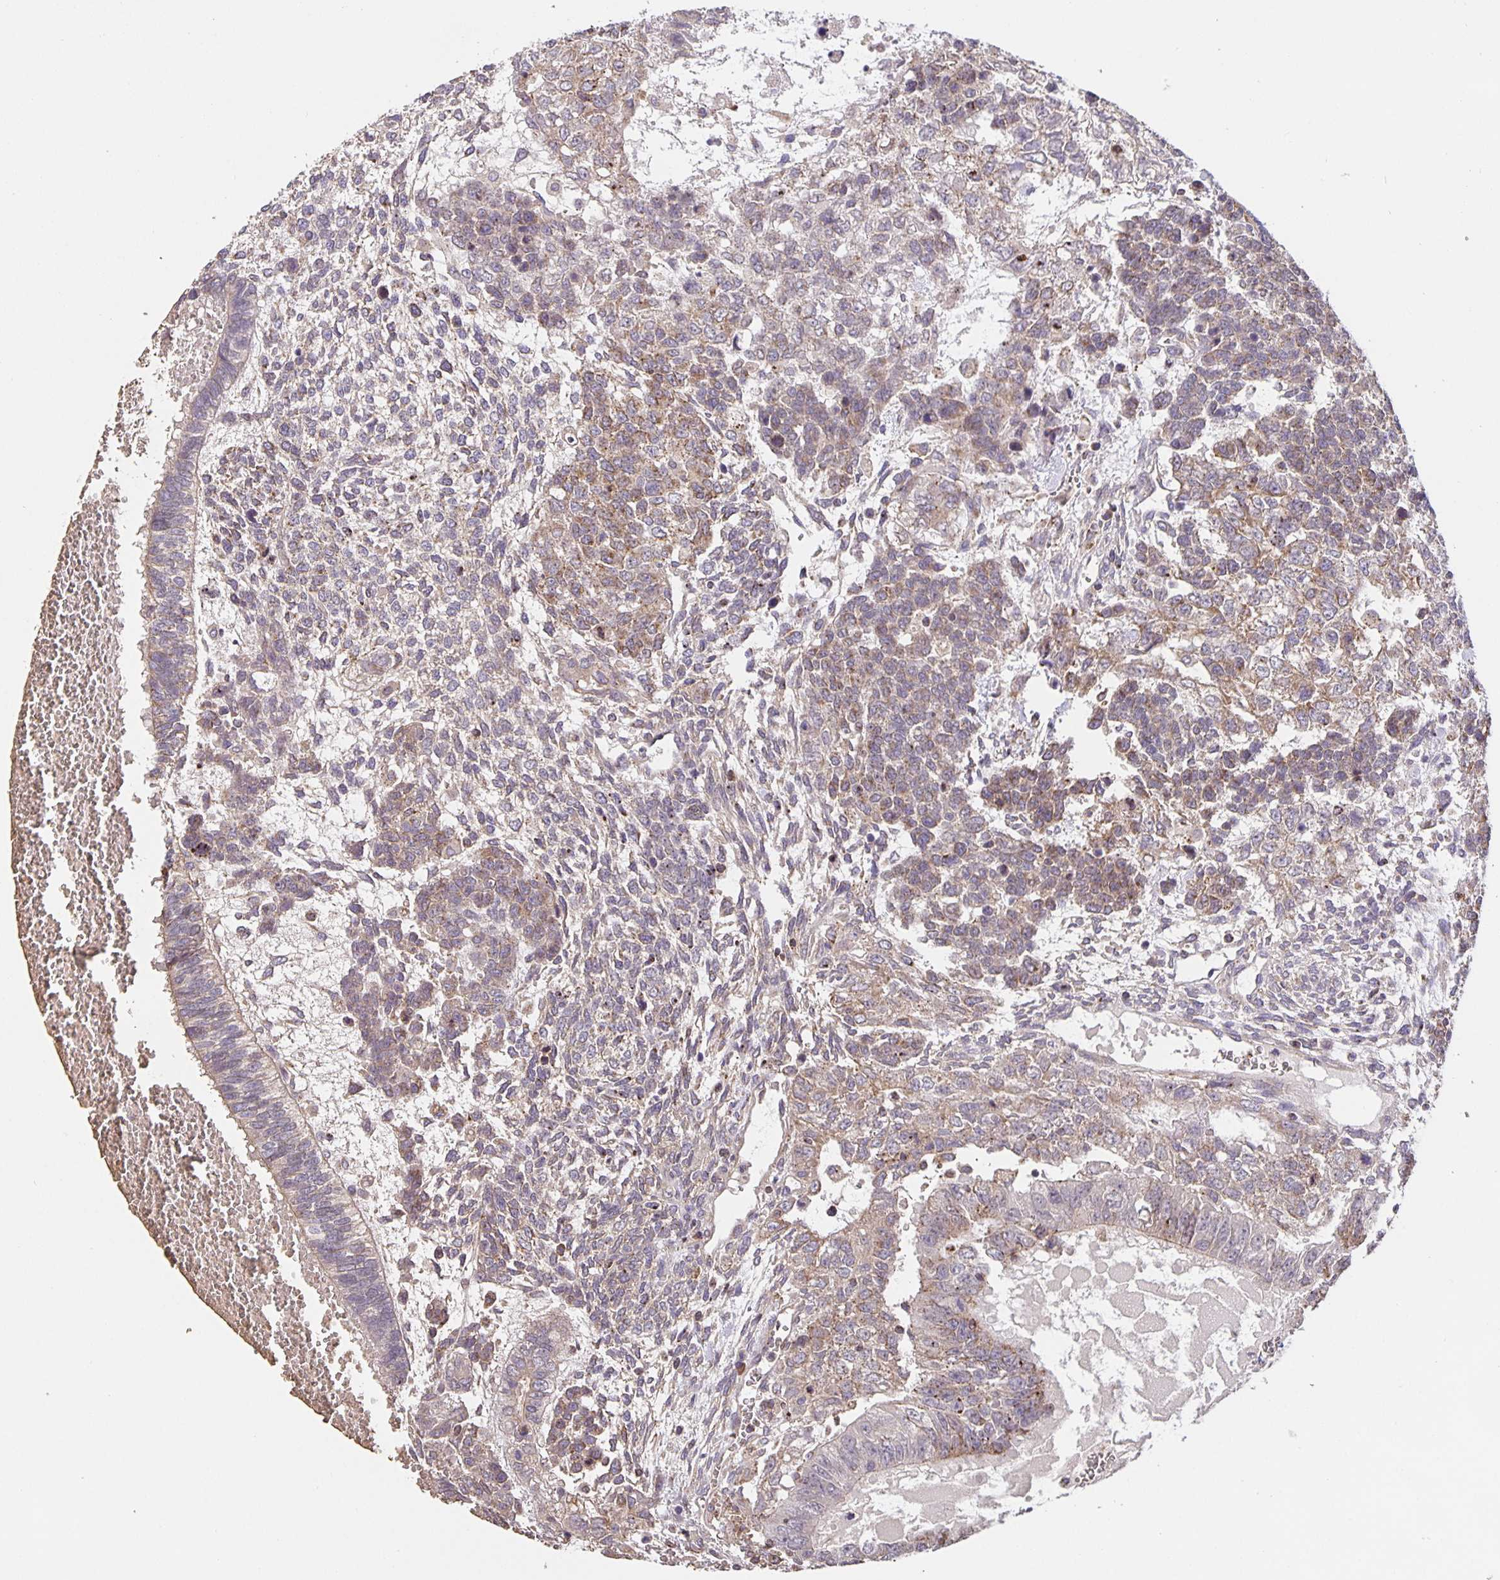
{"staining": {"intensity": "moderate", "quantity": "<25%", "location": "cytoplasmic/membranous"}, "tissue": "testis cancer", "cell_type": "Tumor cells", "image_type": "cancer", "snomed": [{"axis": "morphology", "description": "Normal tissue, NOS"}, {"axis": "morphology", "description": "Carcinoma, Embryonal, NOS"}, {"axis": "topography", "description": "Testis"}, {"axis": "topography", "description": "Epididymis"}], "caption": "Protein staining demonstrates moderate cytoplasmic/membranous expression in about <25% of tumor cells in testis cancer.", "gene": "TMEM71", "patient": {"sex": "male", "age": 23}}